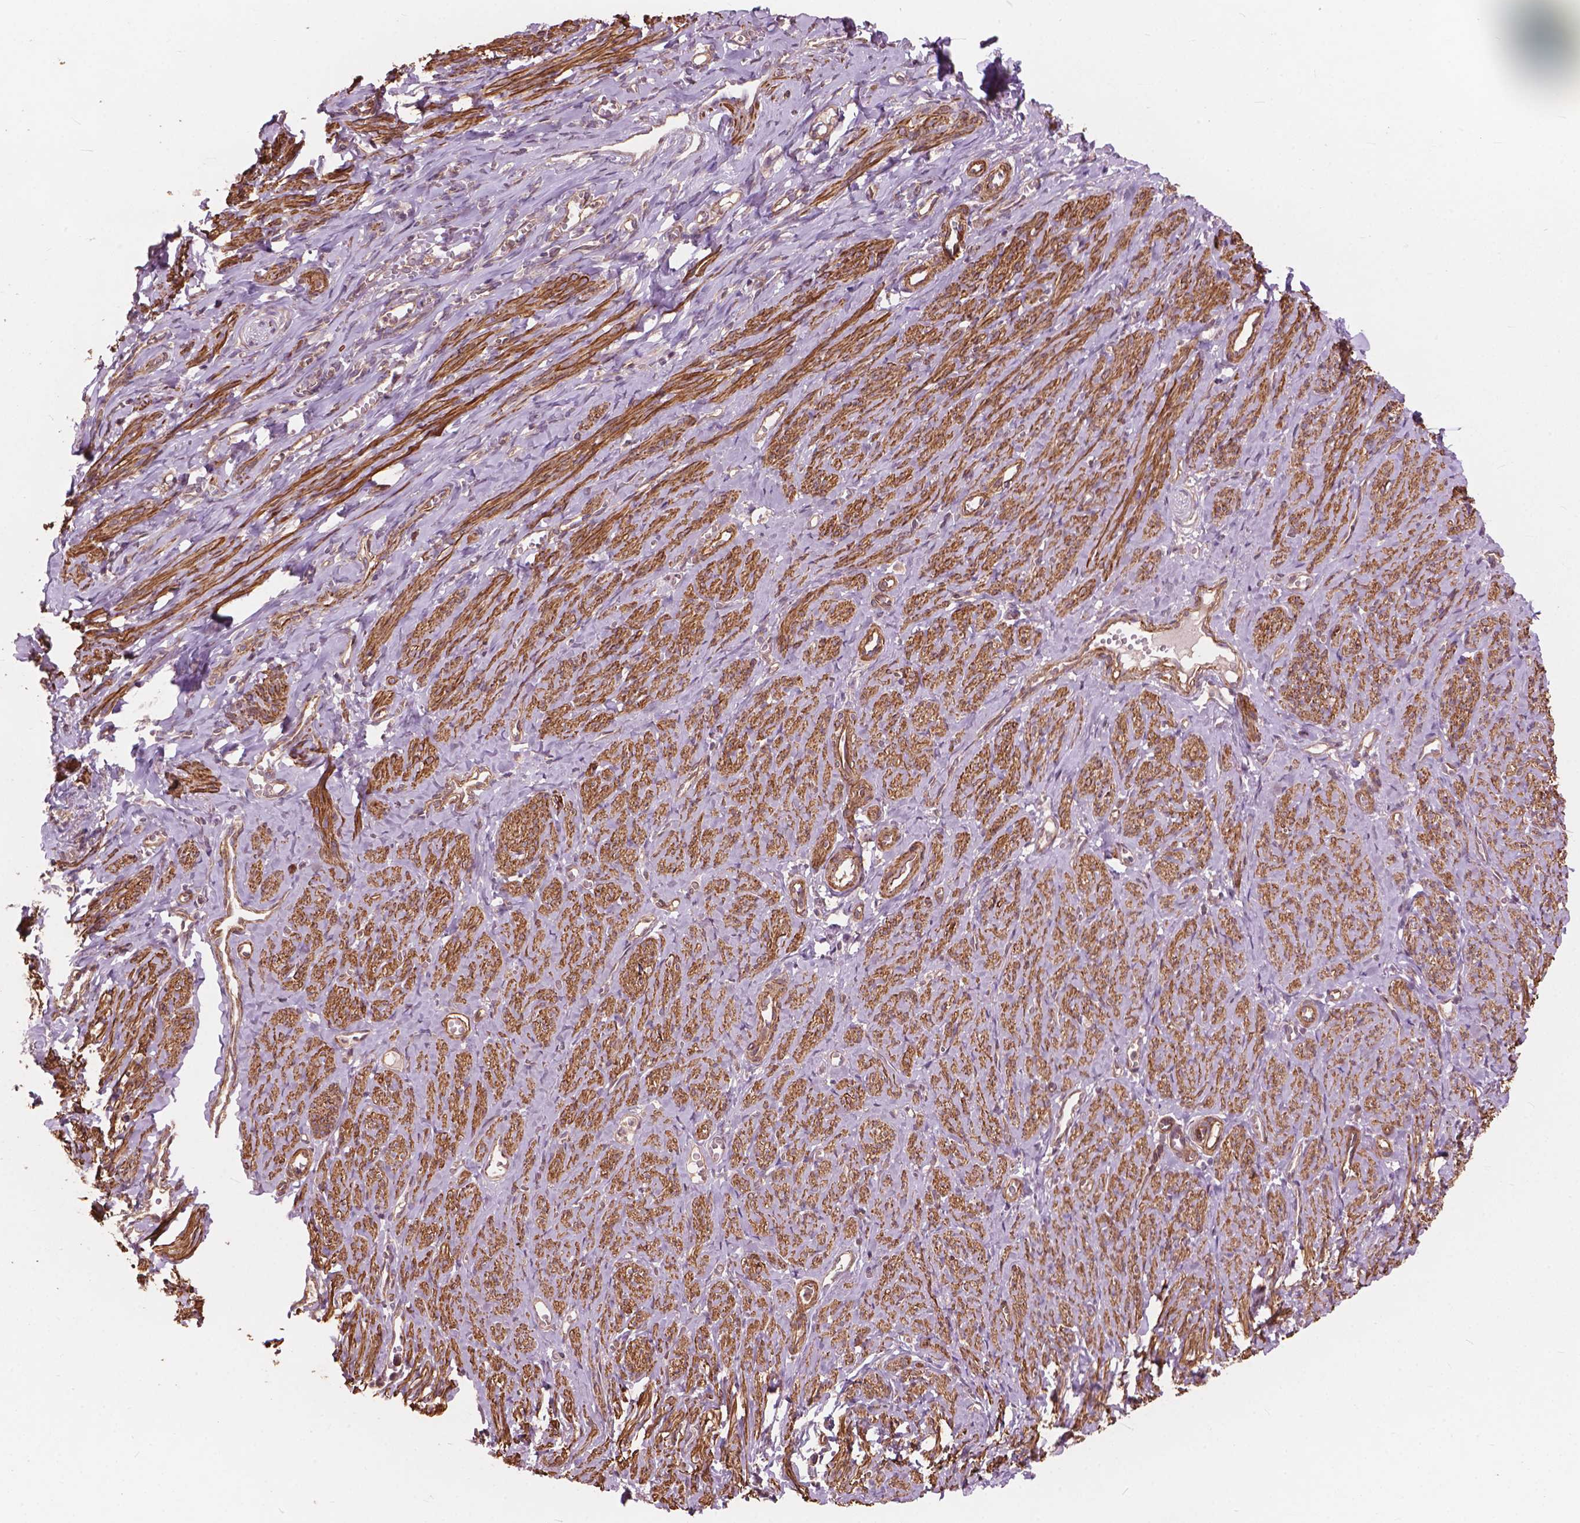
{"staining": {"intensity": "moderate", "quantity": ">75%", "location": "cytoplasmic/membranous"}, "tissue": "smooth muscle", "cell_type": "Smooth muscle cells", "image_type": "normal", "snomed": [{"axis": "morphology", "description": "Normal tissue, NOS"}, {"axis": "topography", "description": "Smooth muscle"}], "caption": "Benign smooth muscle was stained to show a protein in brown. There is medium levels of moderate cytoplasmic/membranous positivity in about >75% of smooth muscle cells.", "gene": "FNIP1", "patient": {"sex": "female", "age": 65}}